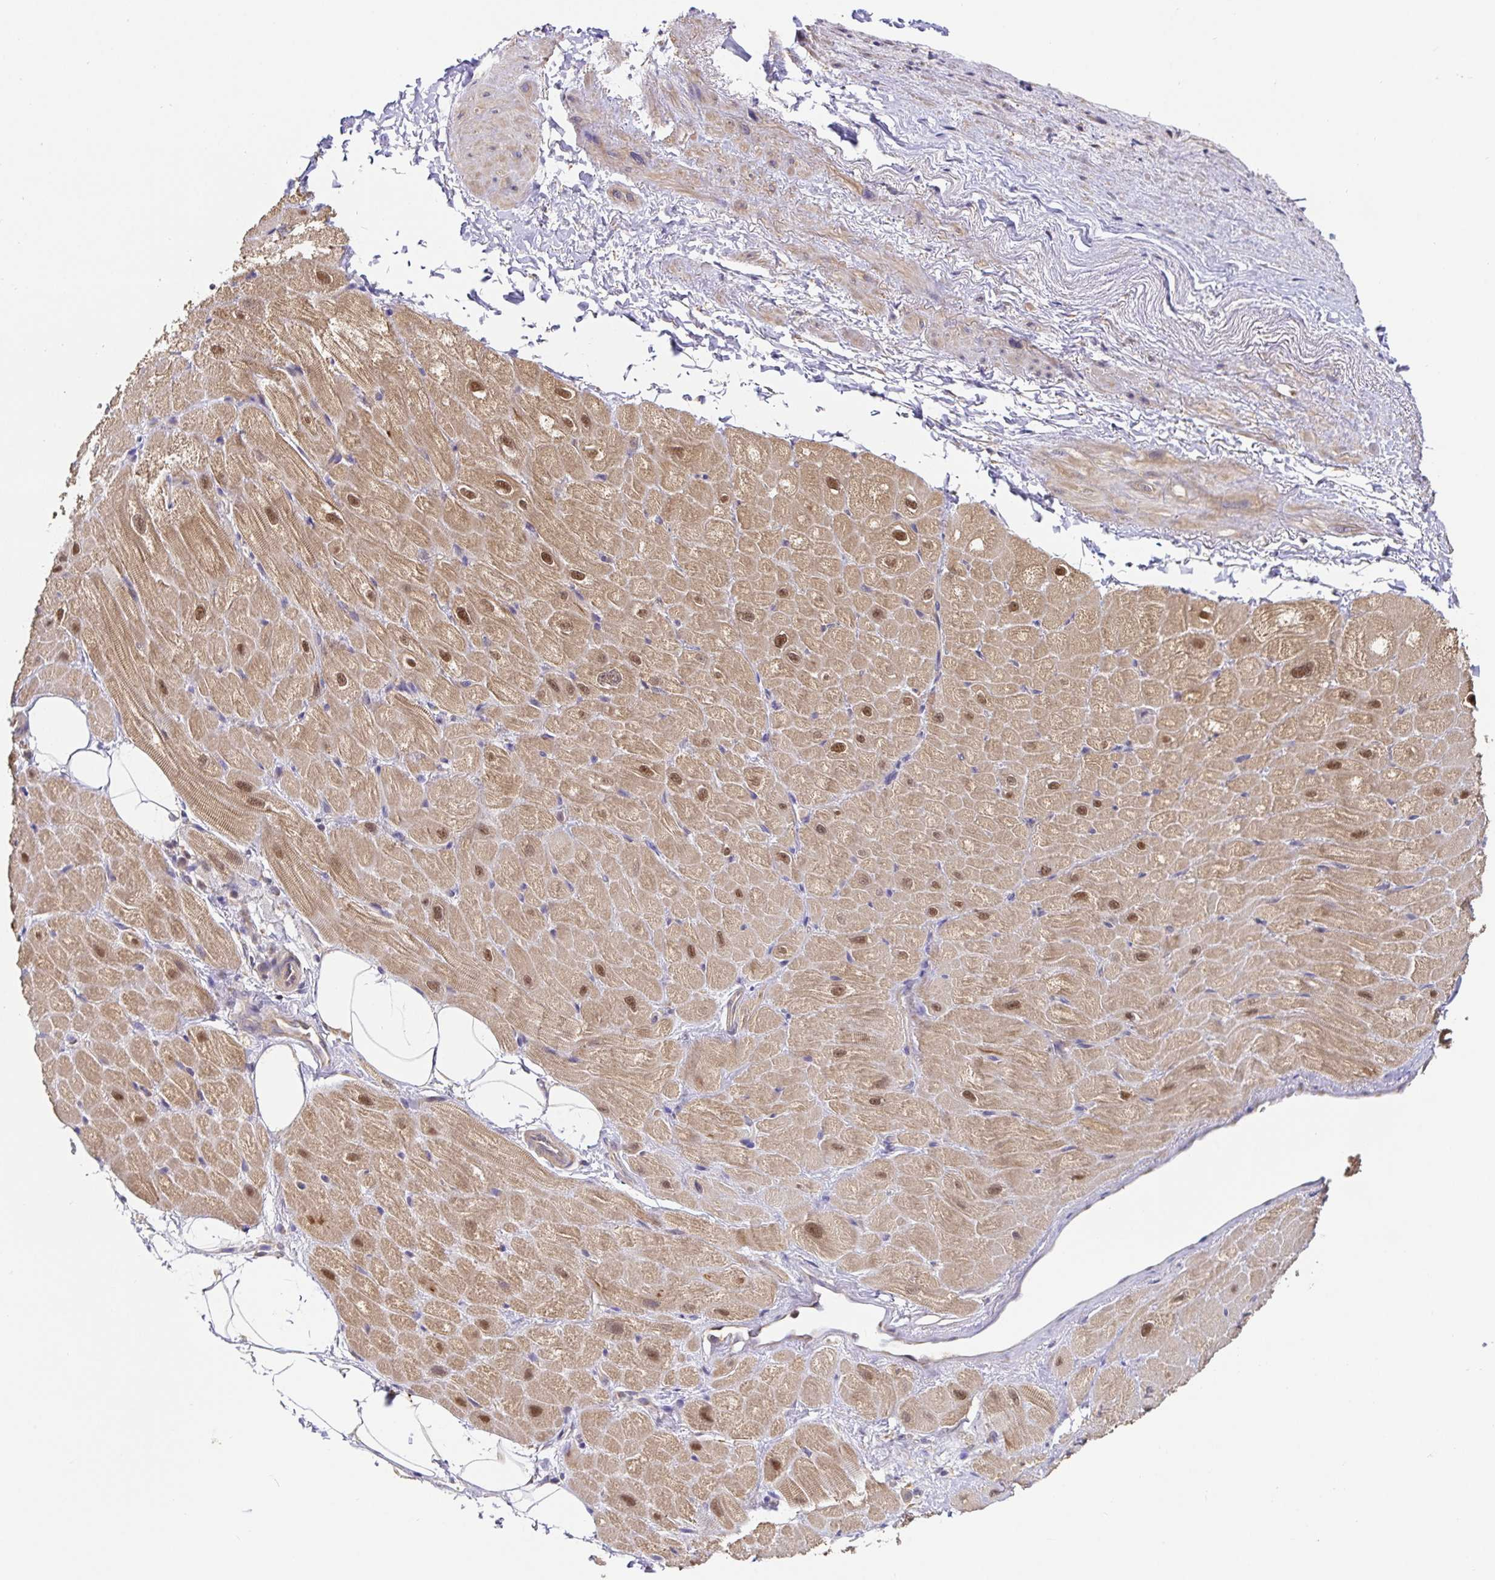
{"staining": {"intensity": "moderate", "quantity": ">75%", "location": "cytoplasmic/membranous,nuclear"}, "tissue": "heart muscle", "cell_type": "Cardiomyocytes", "image_type": "normal", "snomed": [{"axis": "morphology", "description": "Normal tissue, NOS"}, {"axis": "topography", "description": "Heart"}], "caption": "Moderate cytoplasmic/membranous,nuclear expression is identified in approximately >75% of cardiomyocytes in normal heart muscle. The staining was performed using DAB to visualize the protein expression in brown, while the nuclei were stained in blue with hematoxylin (Magnification: 20x).", "gene": "HAGH", "patient": {"sex": "male", "age": 62}}